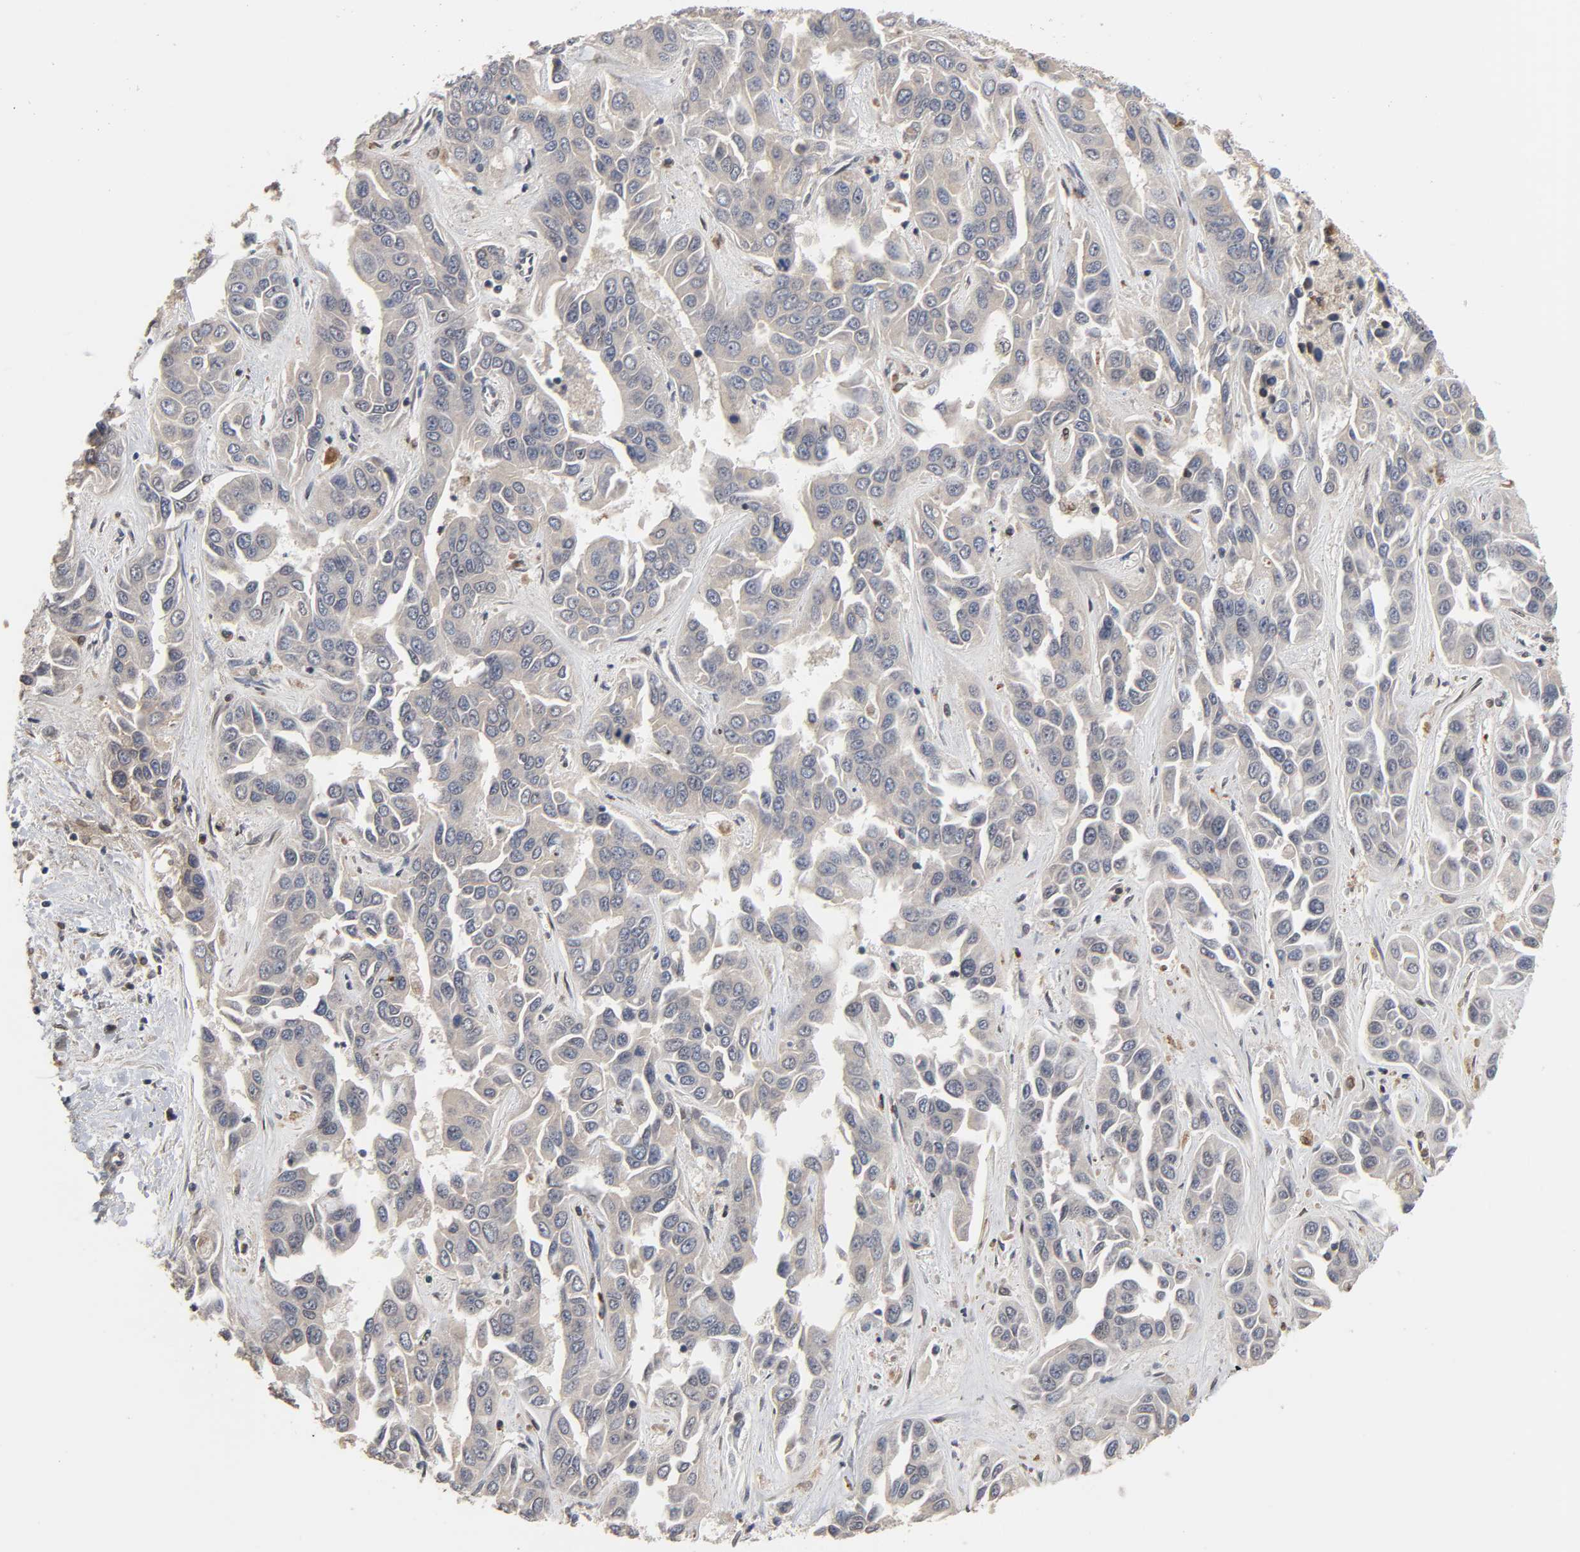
{"staining": {"intensity": "weak", "quantity": ">75%", "location": "cytoplasmic/membranous"}, "tissue": "liver cancer", "cell_type": "Tumor cells", "image_type": "cancer", "snomed": [{"axis": "morphology", "description": "Cholangiocarcinoma"}, {"axis": "topography", "description": "Liver"}], "caption": "Immunohistochemistry (IHC) histopathology image of cholangiocarcinoma (liver) stained for a protein (brown), which shows low levels of weak cytoplasmic/membranous staining in about >75% of tumor cells.", "gene": "CCDC175", "patient": {"sex": "female", "age": 52}}